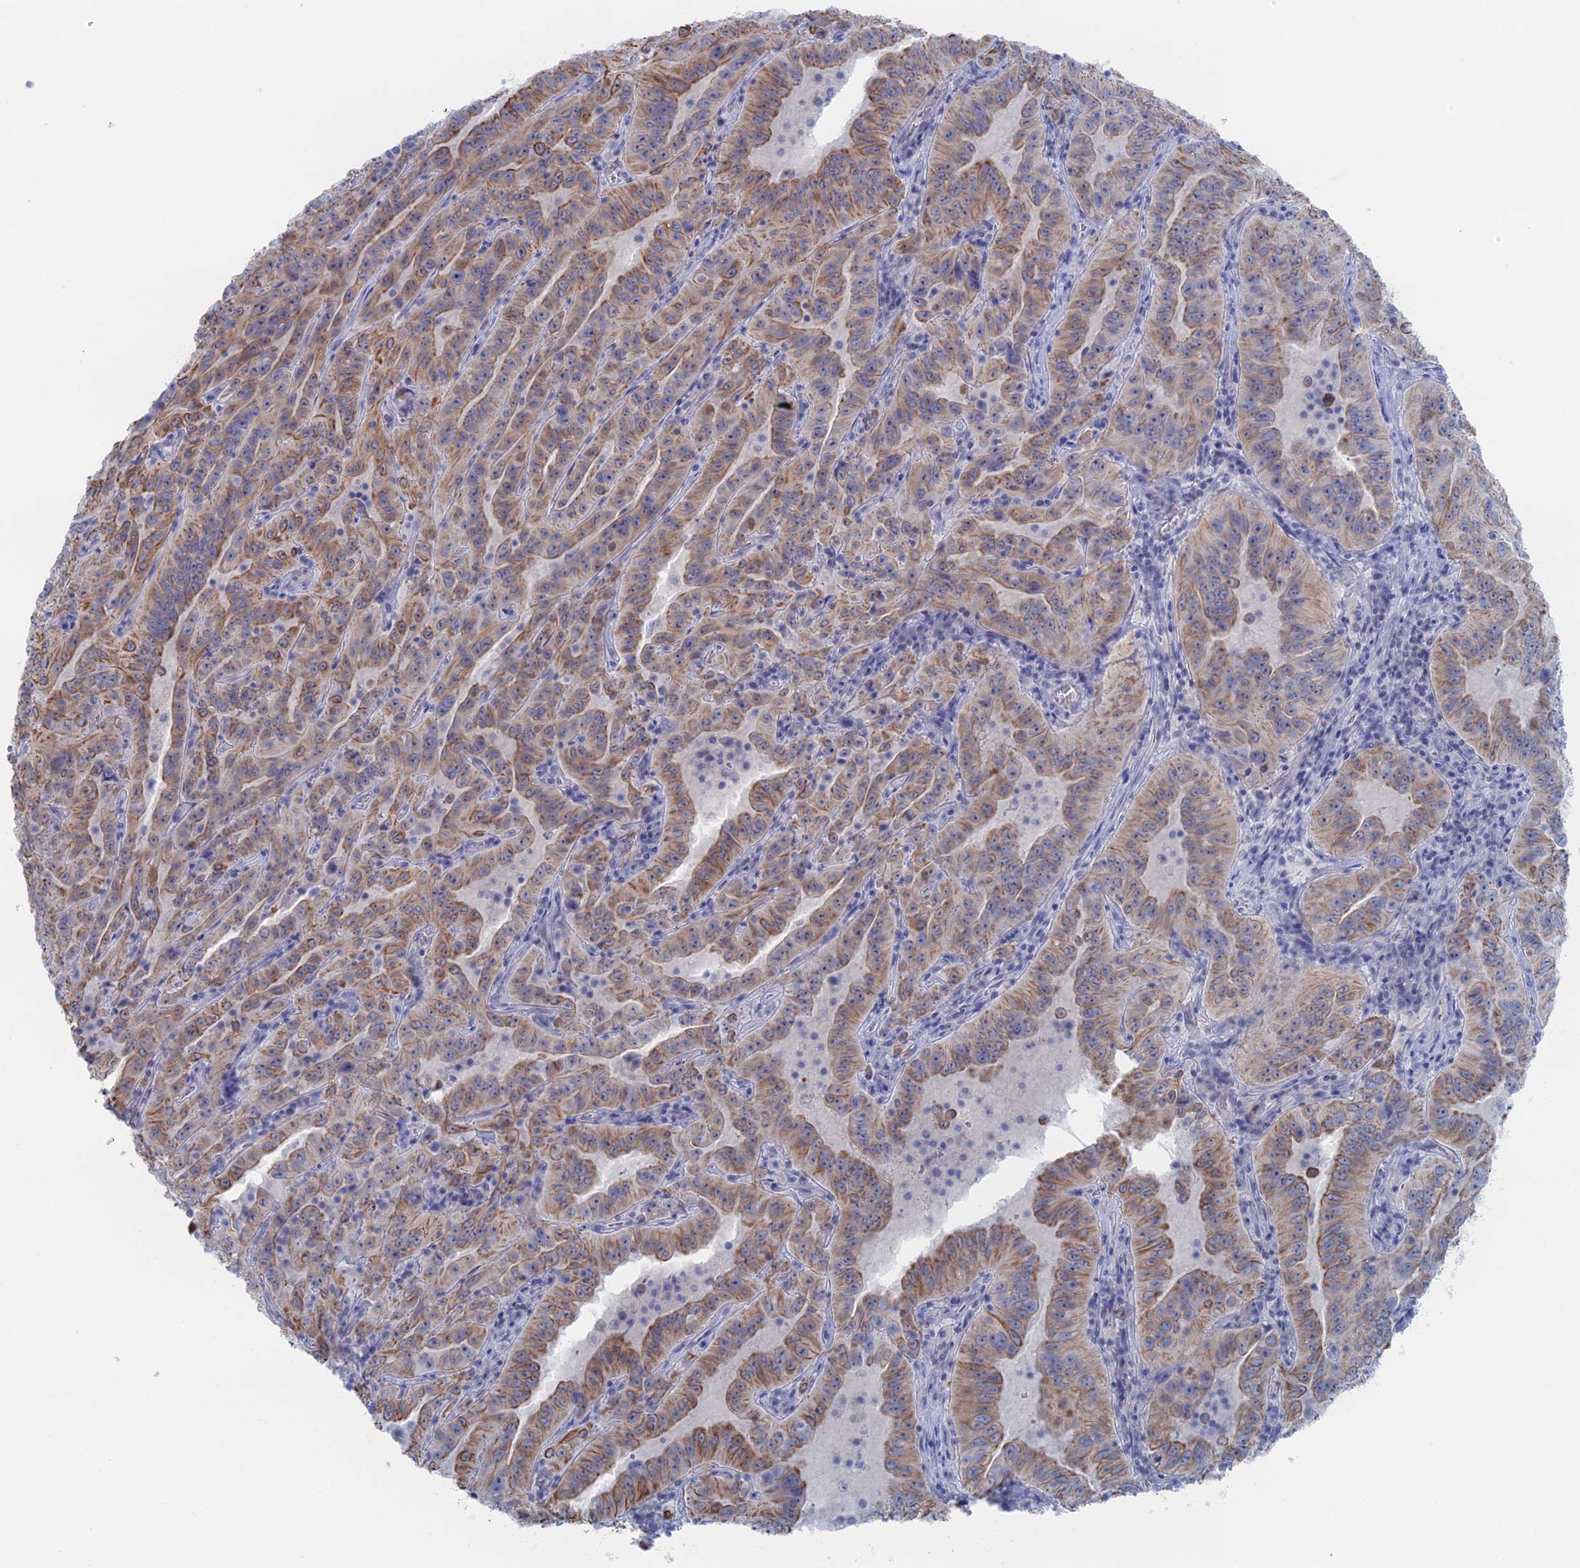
{"staining": {"intensity": "moderate", "quantity": ">75%", "location": "cytoplasmic/membranous"}, "tissue": "pancreatic cancer", "cell_type": "Tumor cells", "image_type": "cancer", "snomed": [{"axis": "morphology", "description": "Adenocarcinoma, NOS"}, {"axis": "topography", "description": "Pancreas"}], "caption": "The image shows a brown stain indicating the presence of a protein in the cytoplasmic/membranous of tumor cells in pancreatic cancer (adenocarcinoma). Using DAB (brown) and hematoxylin (blue) stains, captured at high magnification using brightfield microscopy.", "gene": "IL7", "patient": {"sex": "male", "age": 63}}